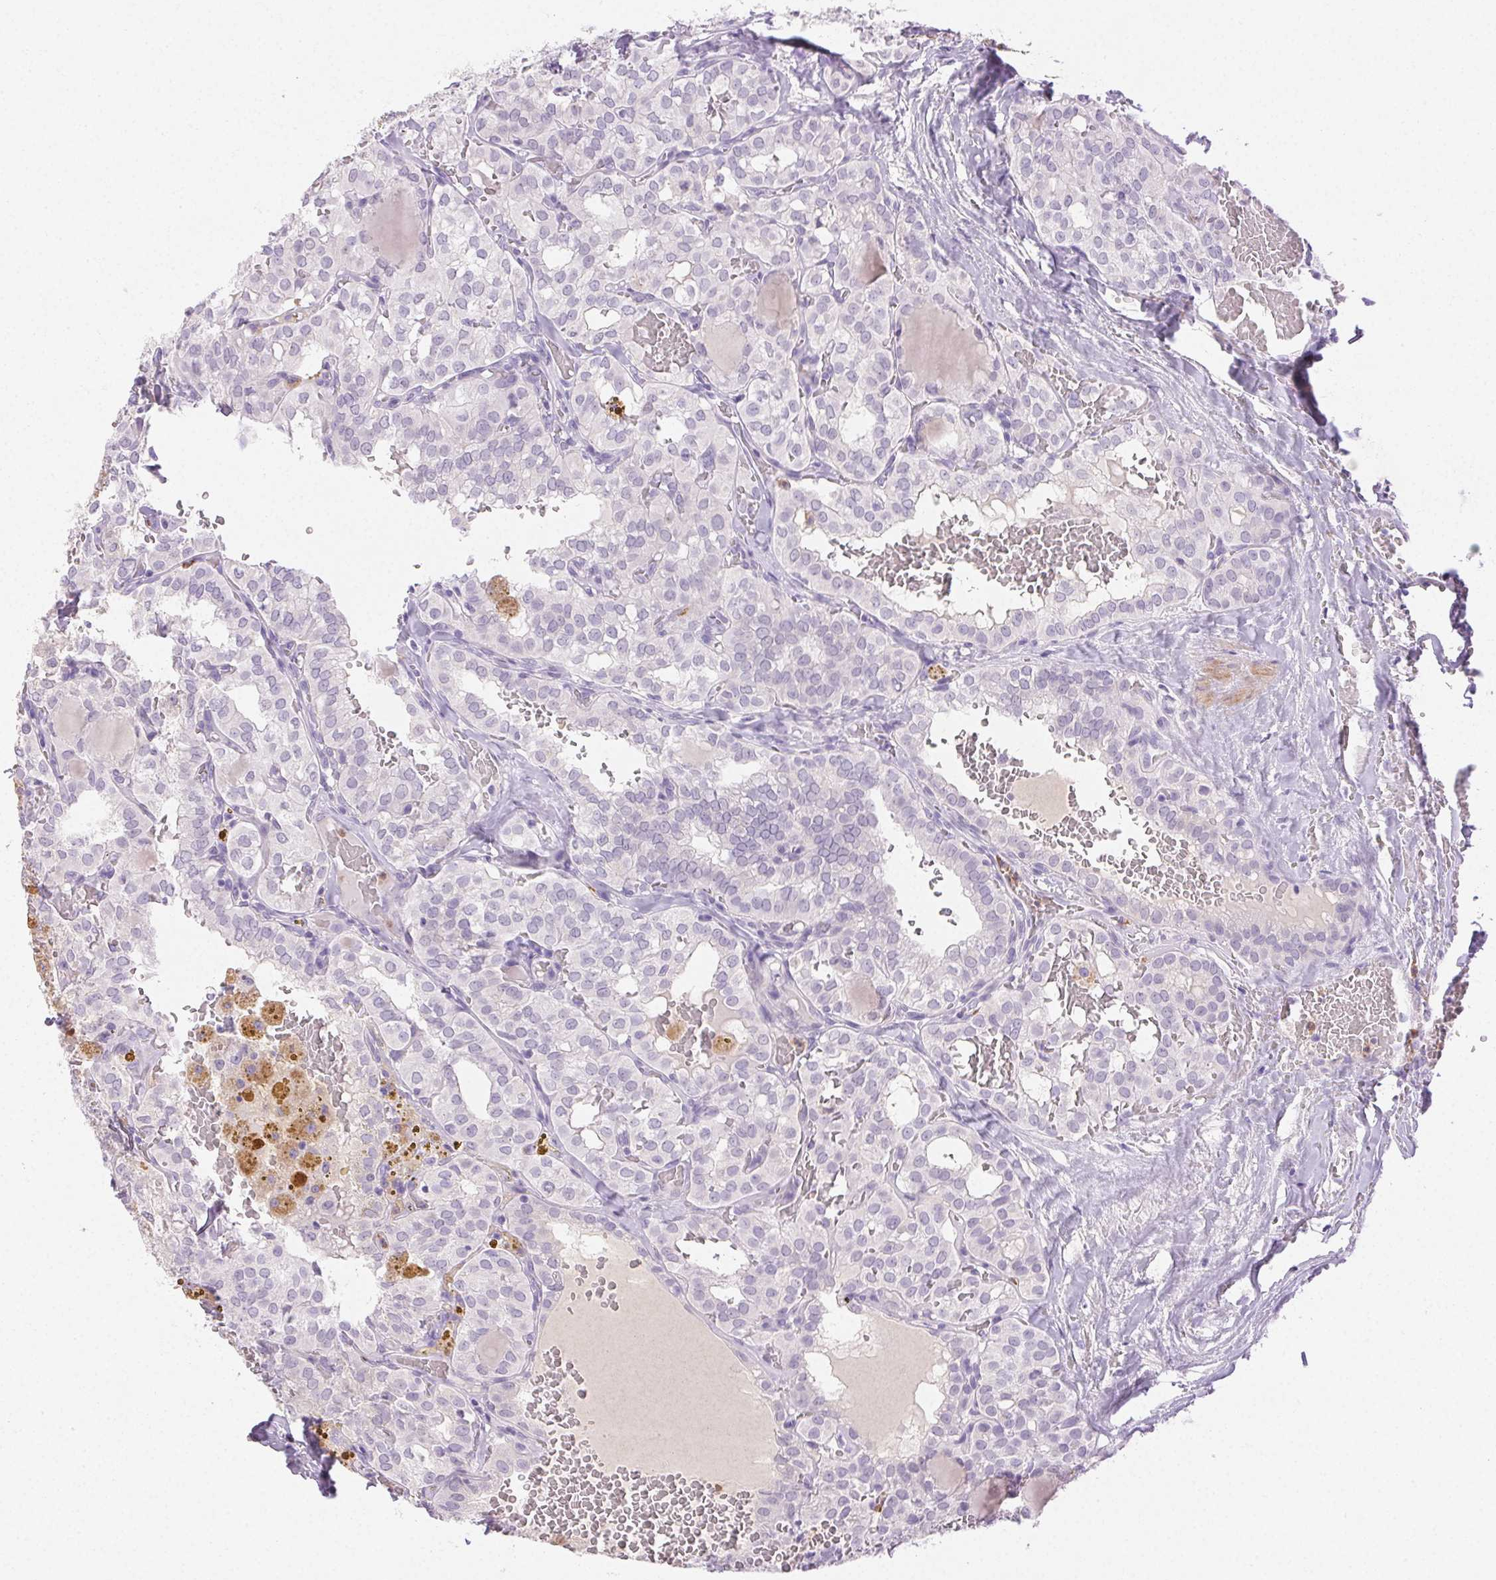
{"staining": {"intensity": "negative", "quantity": "none", "location": "none"}, "tissue": "thyroid cancer", "cell_type": "Tumor cells", "image_type": "cancer", "snomed": [{"axis": "morphology", "description": "Papillary adenocarcinoma, NOS"}, {"axis": "topography", "description": "Thyroid gland"}], "caption": "A micrograph of human thyroid cancer is negative for staining in tumor cells.", "gene": "EMX2", "patient": {"sex": "male", "age": 20}}